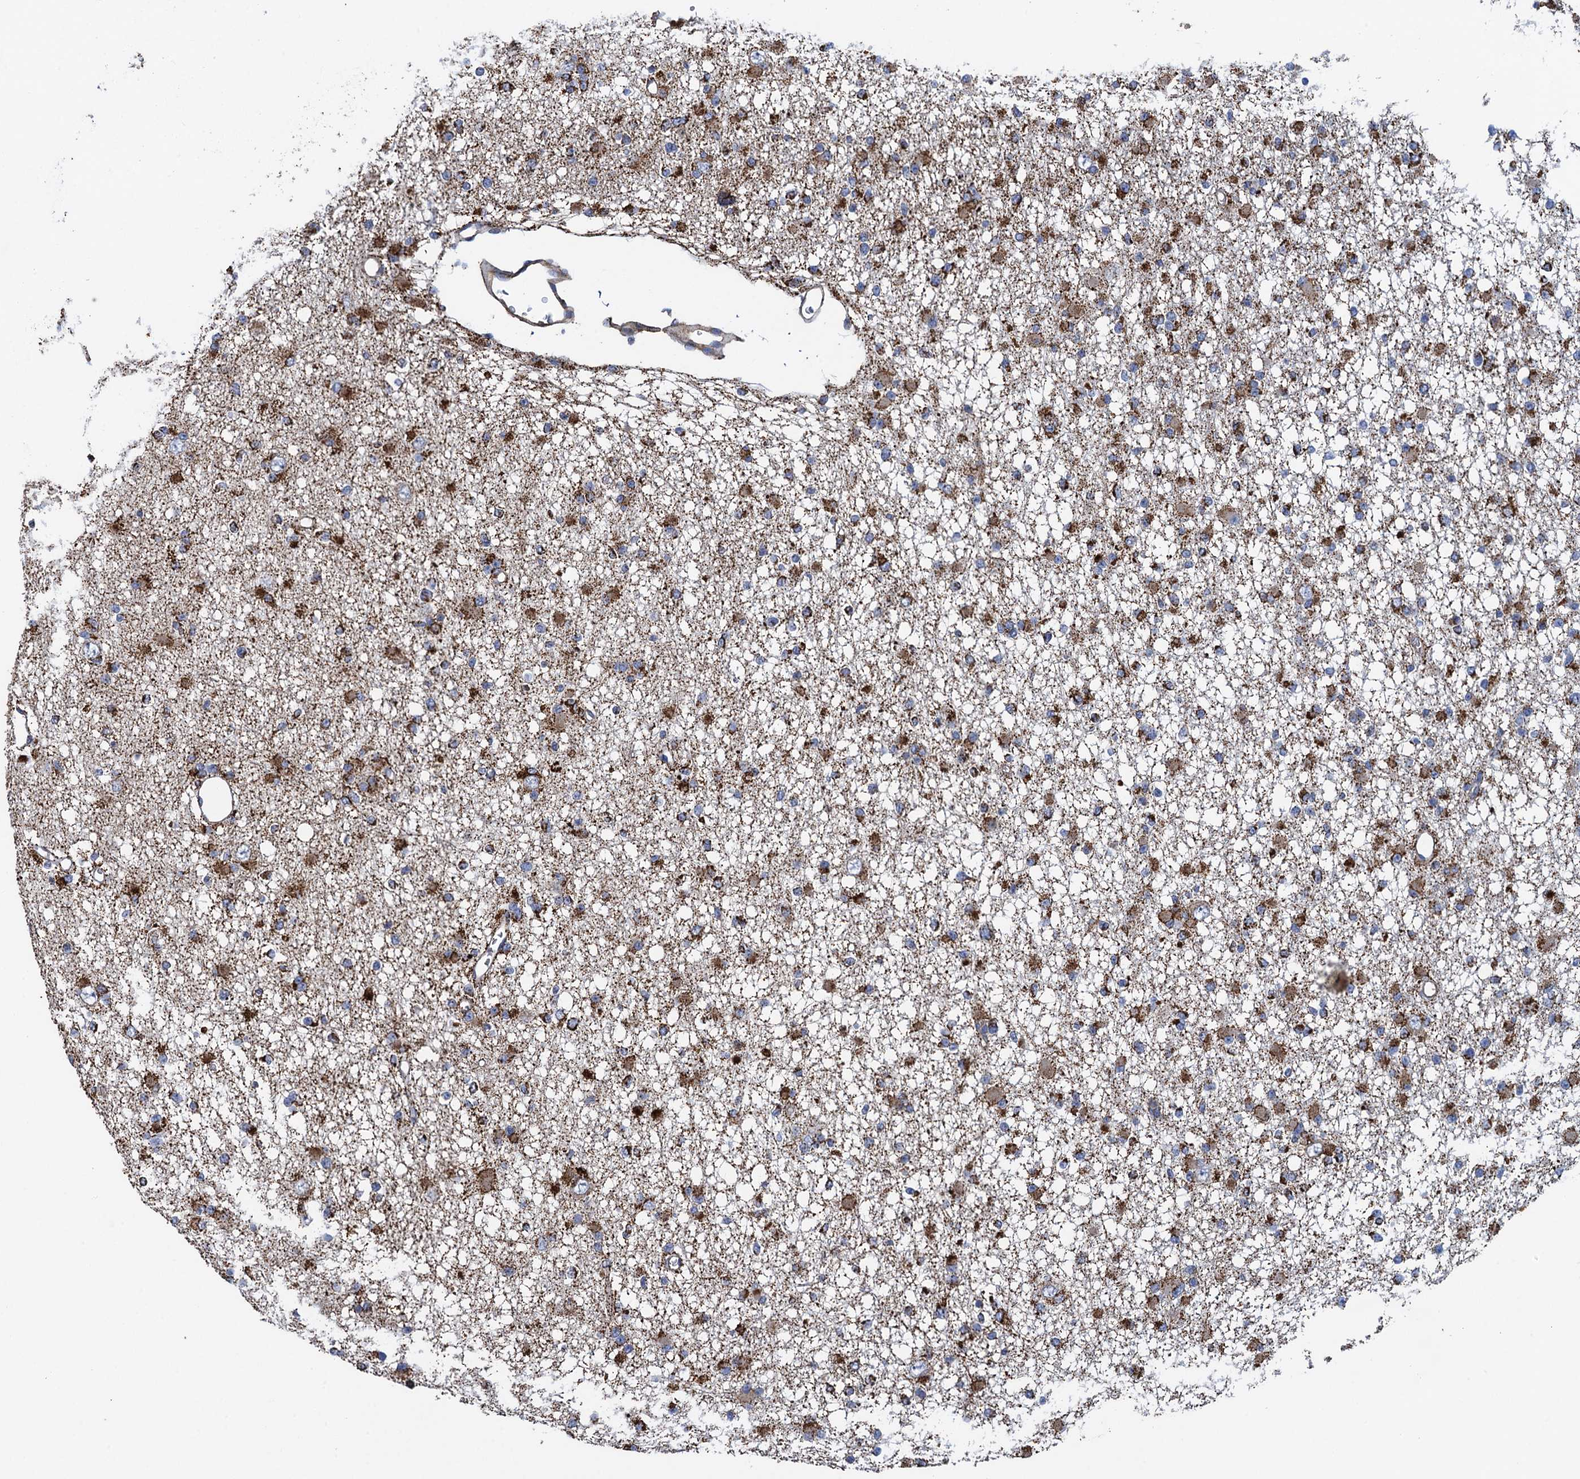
{"staining": {"intensity": "moderate", "quantity": "25%-75%", "location": "cytoplasmic/membranous"}, "tissue": "glioma", "cell_type": "Tumor cells", "image_type": "cancer", "snomed": [{"axis": "morphology", "description": "Glioma, malignant, Low grade"}, {"axis": "topography", "description": "Brain"}], "caption": "Malignant glioma (low-grade) stained with a protein marker displays moderate staining in tumor cells.", "gene": "GCSH", "patient": {"sex": "female", "age": 22}}